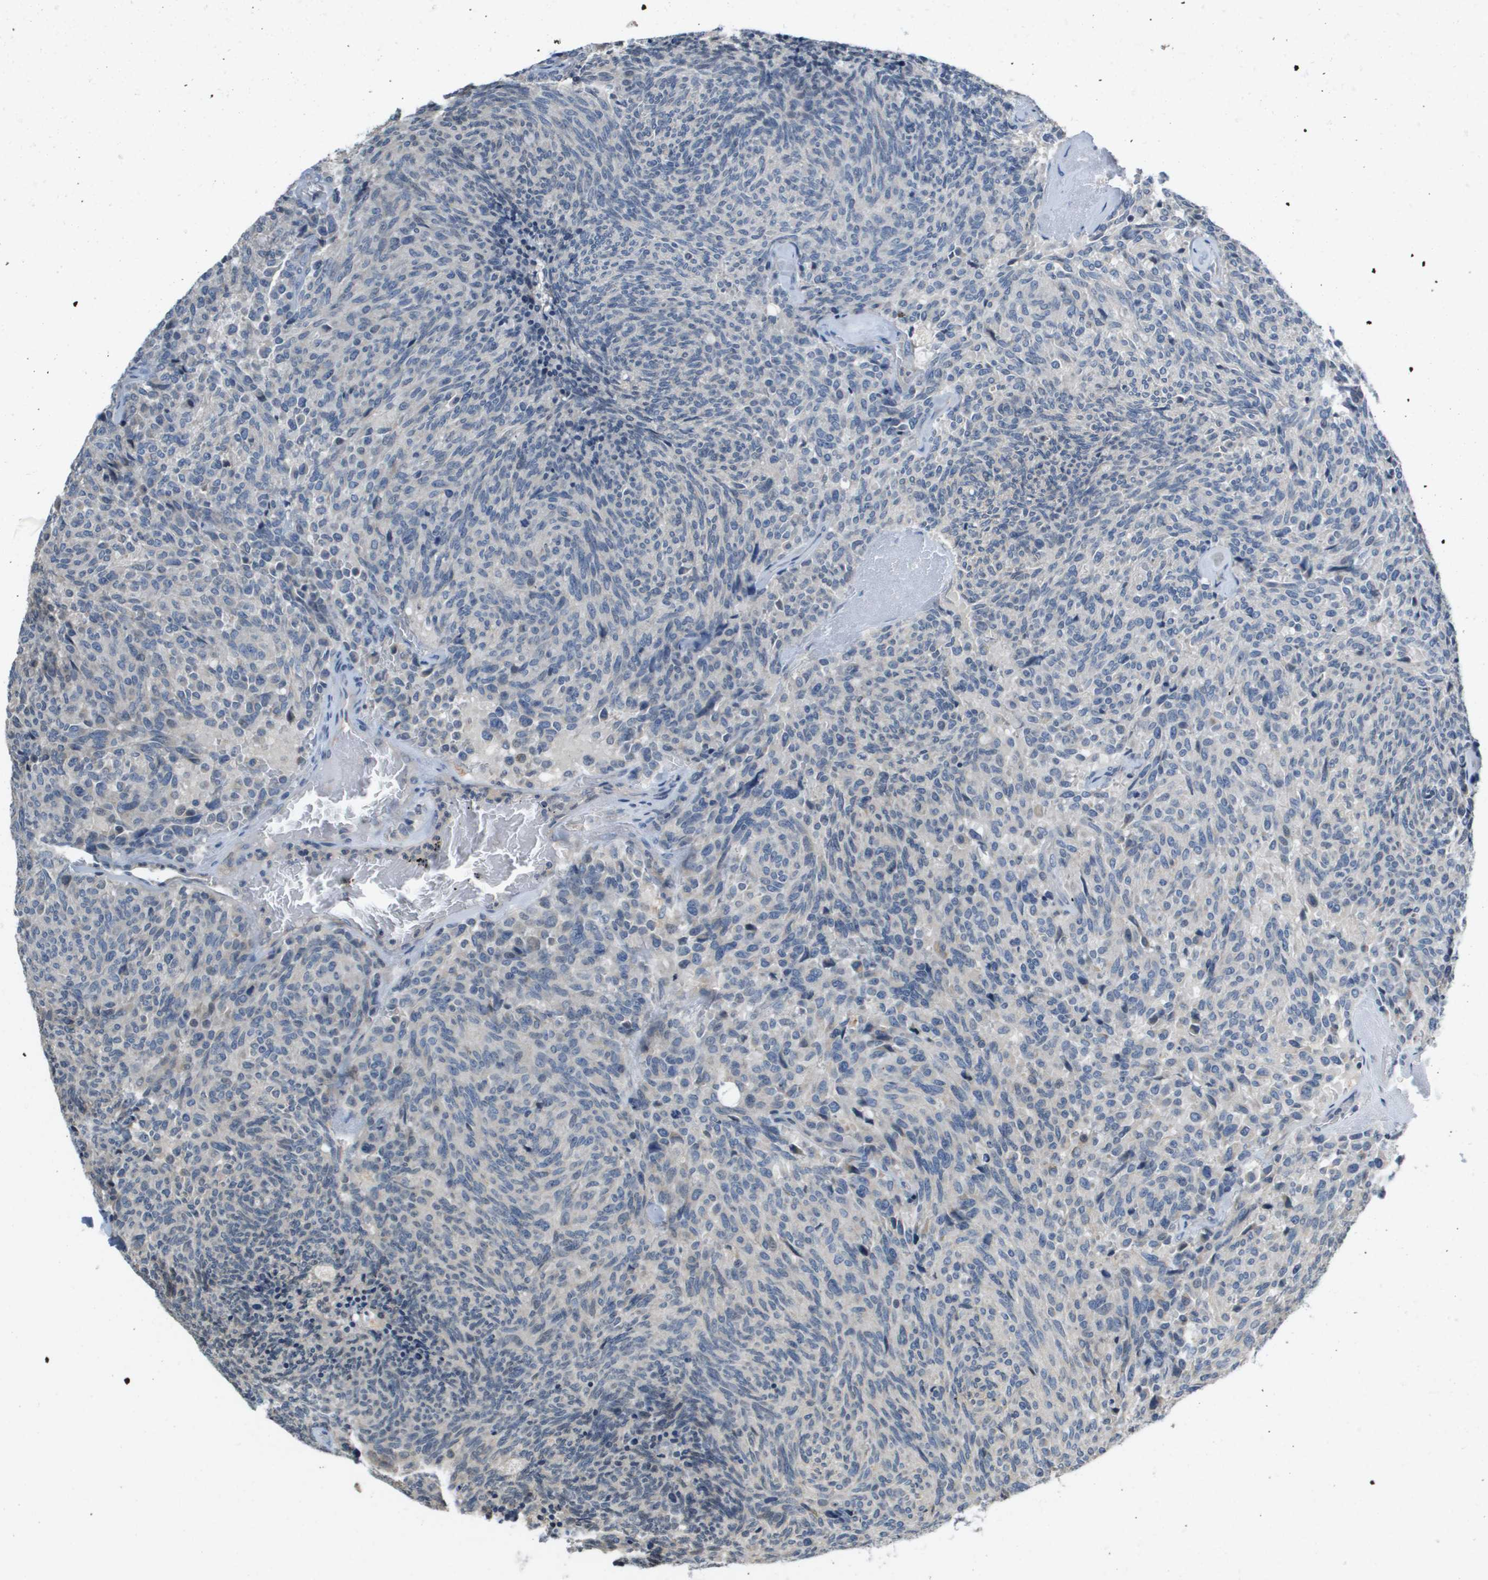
{"staining": {"intensity": "negative", "quantity": "none", "location": "none"}, "tissue": "carcinoid", "cell_type": "Tumor cells", "image_type": "cancer", "snomed": [{"axis": "morphology", "description": "Carcinoid, malignant, NOS"}, {"axis": "topography", "description": "Pancreas"}], "caption": "DAB (3,3'-diaminobenzidine) immunohistochemical staining of malignant carcinoid exhibits no significant positivity in tumor cells.", "gene": "CAPN11", "patient": {"sex": "female", "age": 54}}